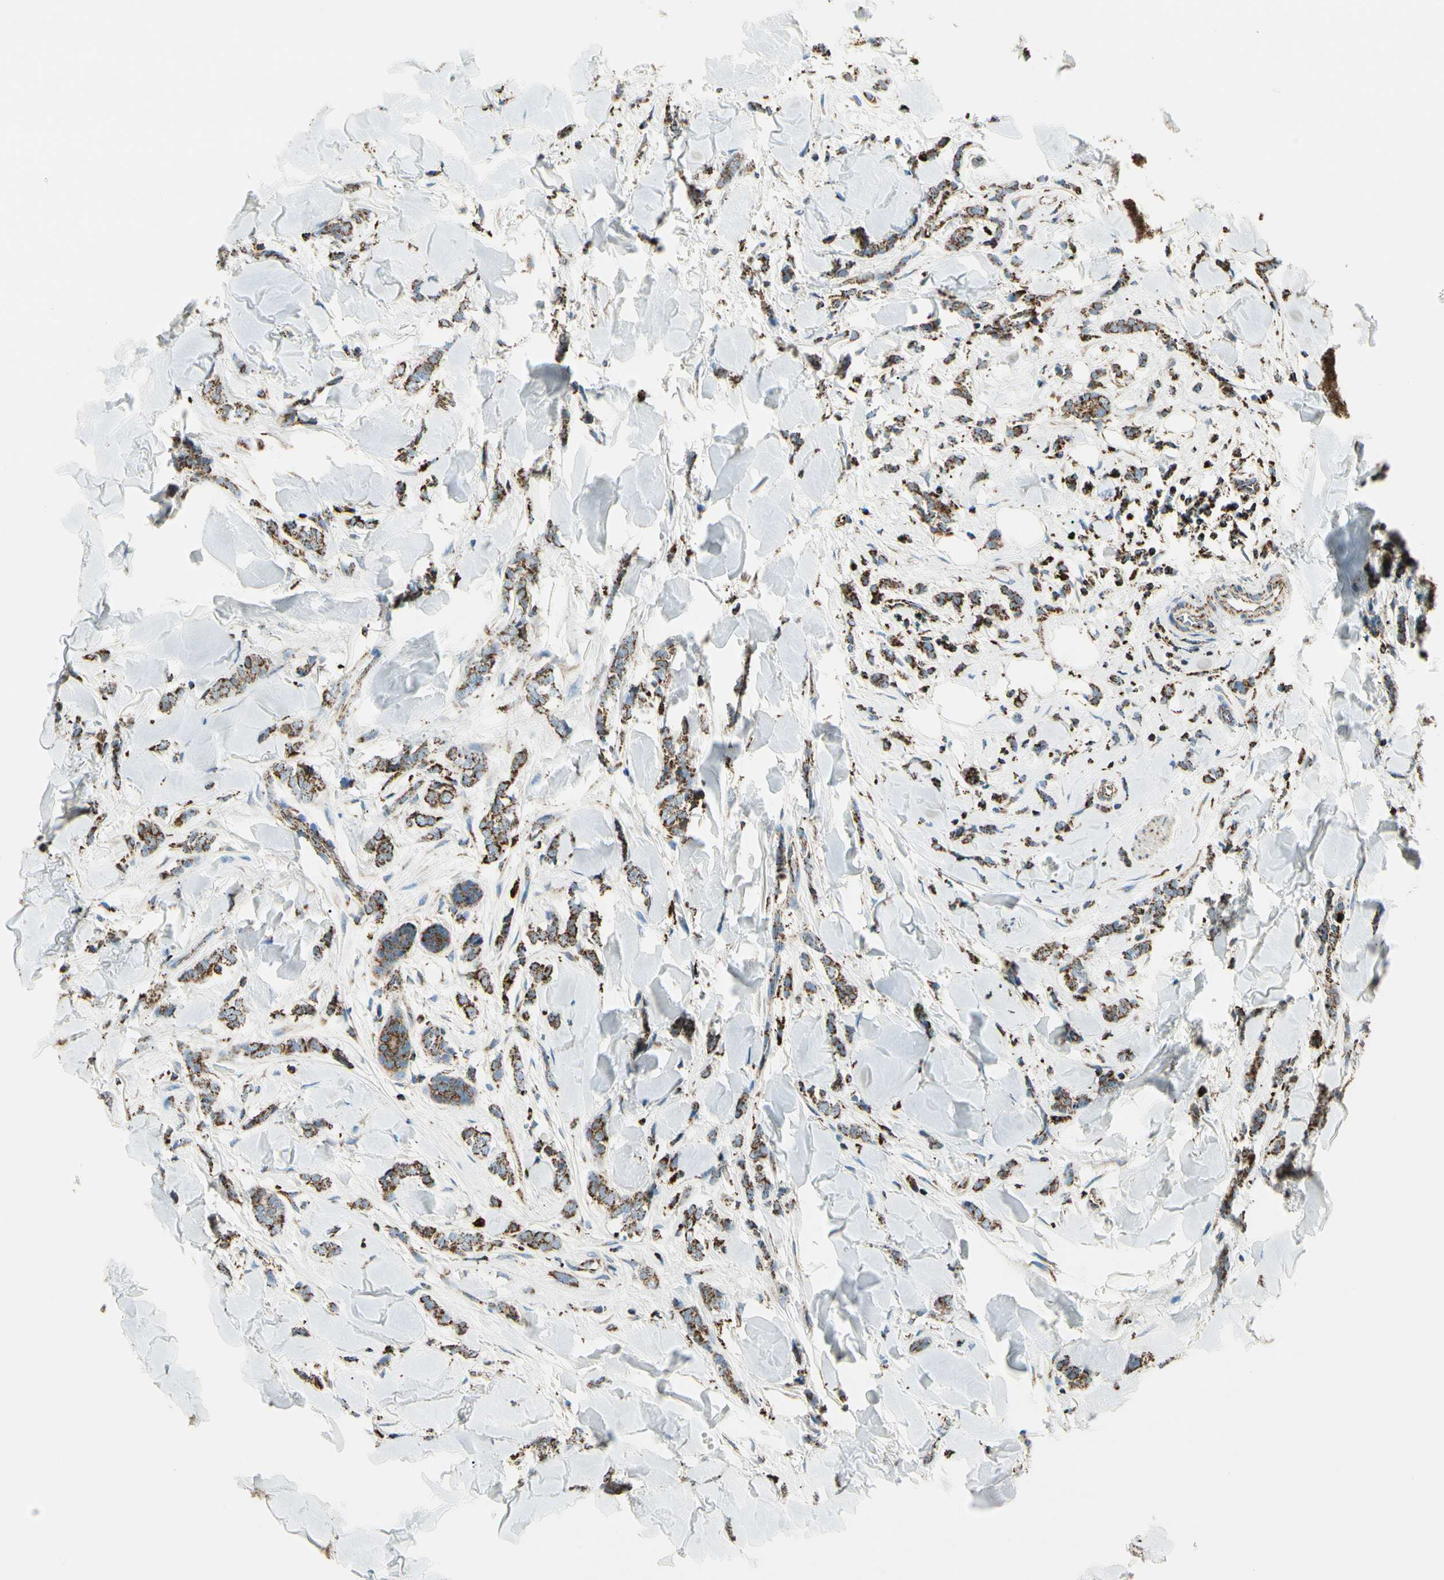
{"staining": {"intensity": "strong", "quantity": ">75%", "location": "cytoplasmic/membranous"}, "tissue": "breast cancer", "cell_type": "Tumor cells", "image_type": "cancer", "snomed": [{"axis": "morphology", "description": "Lobular carcinoma"}, {"axis": "topography", "description": "Skin"}, {"axis": "topography", "description": "Breast"}], "caption": "This image reveals immunohistochemistry (IHC) staining of lobular carcinoma (breast), with high strong cytoplasmic/membranous staining in approximately >75% of tumor cells.", "gene": "ME2", "patient": {"sex": "female", "age": 46}}